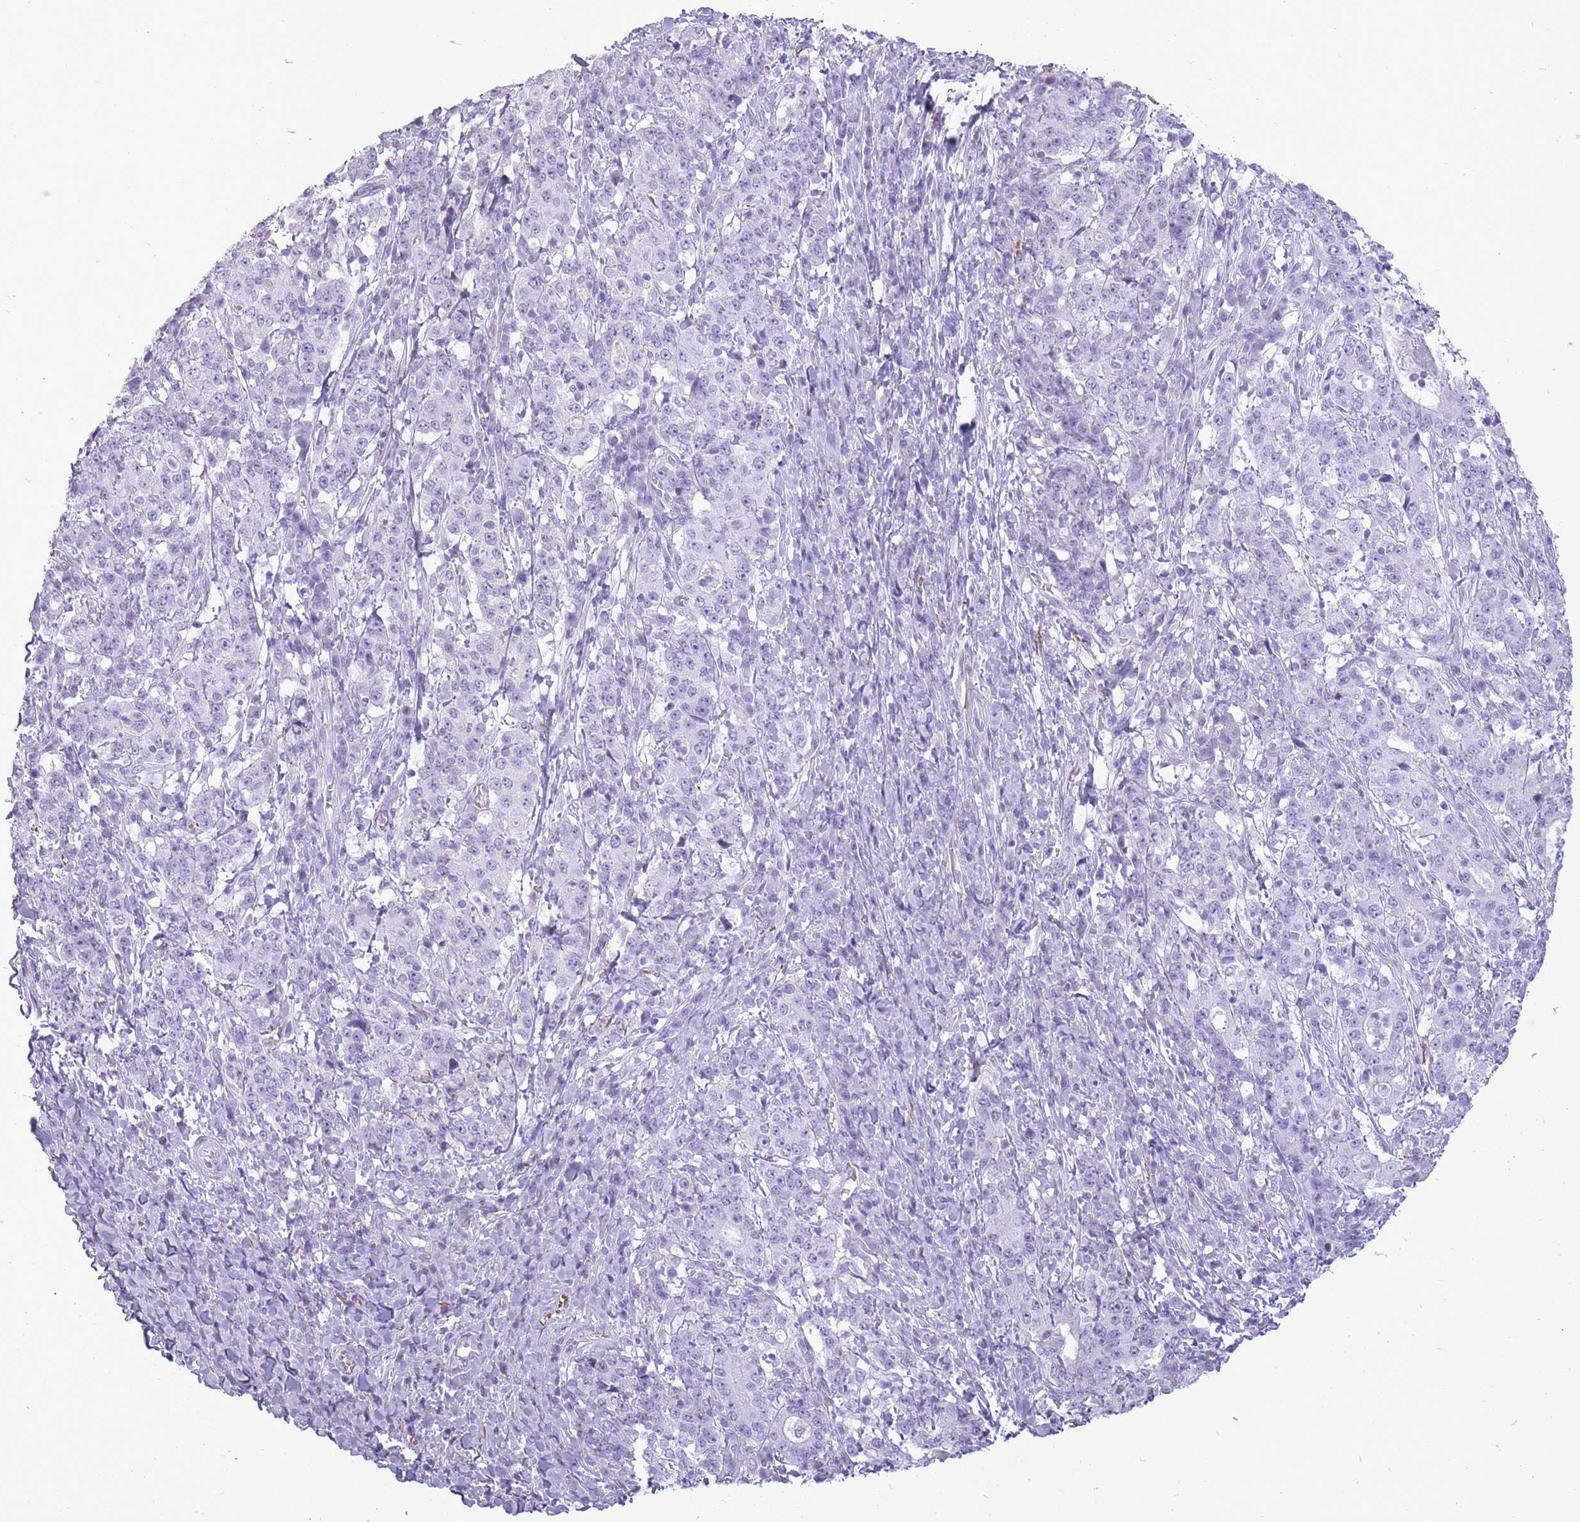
{"staining": {"intensity": "negative", "quantity": "none", "location": "none"}, "tissue": "stomach cancer", "cell_type": "Tumor cells", "image_type": "cancer", "snomed": [{"axis": "morphology", "description": "Normal tissue, NOS"}, {"axis": "morphology", "description": "Adenocarcinoma, NOS"}, {"axis": "topography", "description": "Stomach, upper"}, {"axis": "topography", "description": "Stomach"}], "caption": "The micrograph exhibits no significant expression in tumor cells of stomach adenocarcinoma. Nuclei are stained in blue.", "gene": "RFX4", "patient": {"sex": "male", "age": 59}}